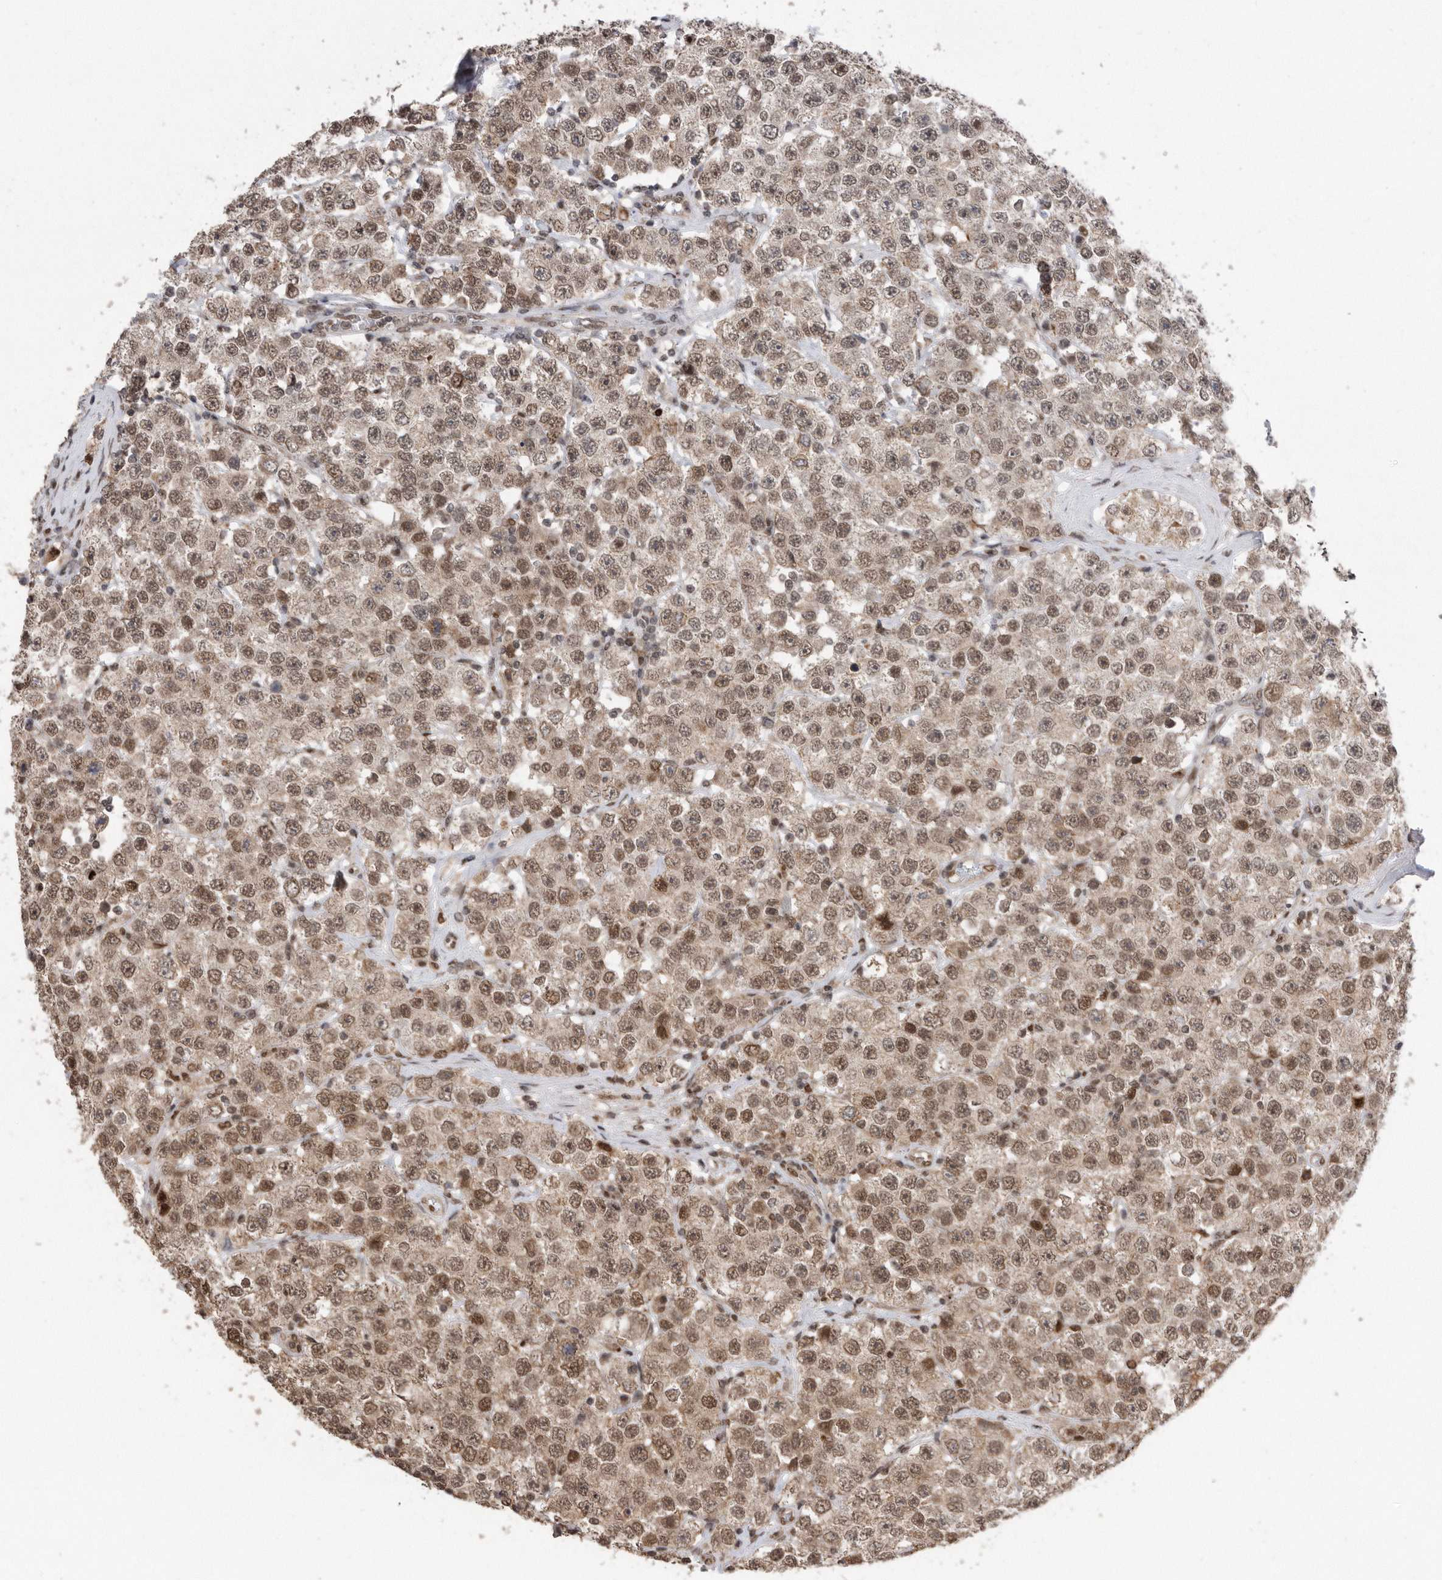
{"staining": {"intensity": "moderate", "quantity": ">75%", "location": "nuclear"}, "tissue": "testis cancer", "cell_type": "Tumor cells", "image_type": "cancer", "snomed": [{"axis": "morphology", "description": "Seminoma, NOS"}, {"axis": "topography", "description": "Testis"}], "caption": "Tumor cells show moderate nuclear positivity in about >75% of cells in testis cancer.", "gene": "TDRD3", "patient": {"sex": "male", "age": 28}}